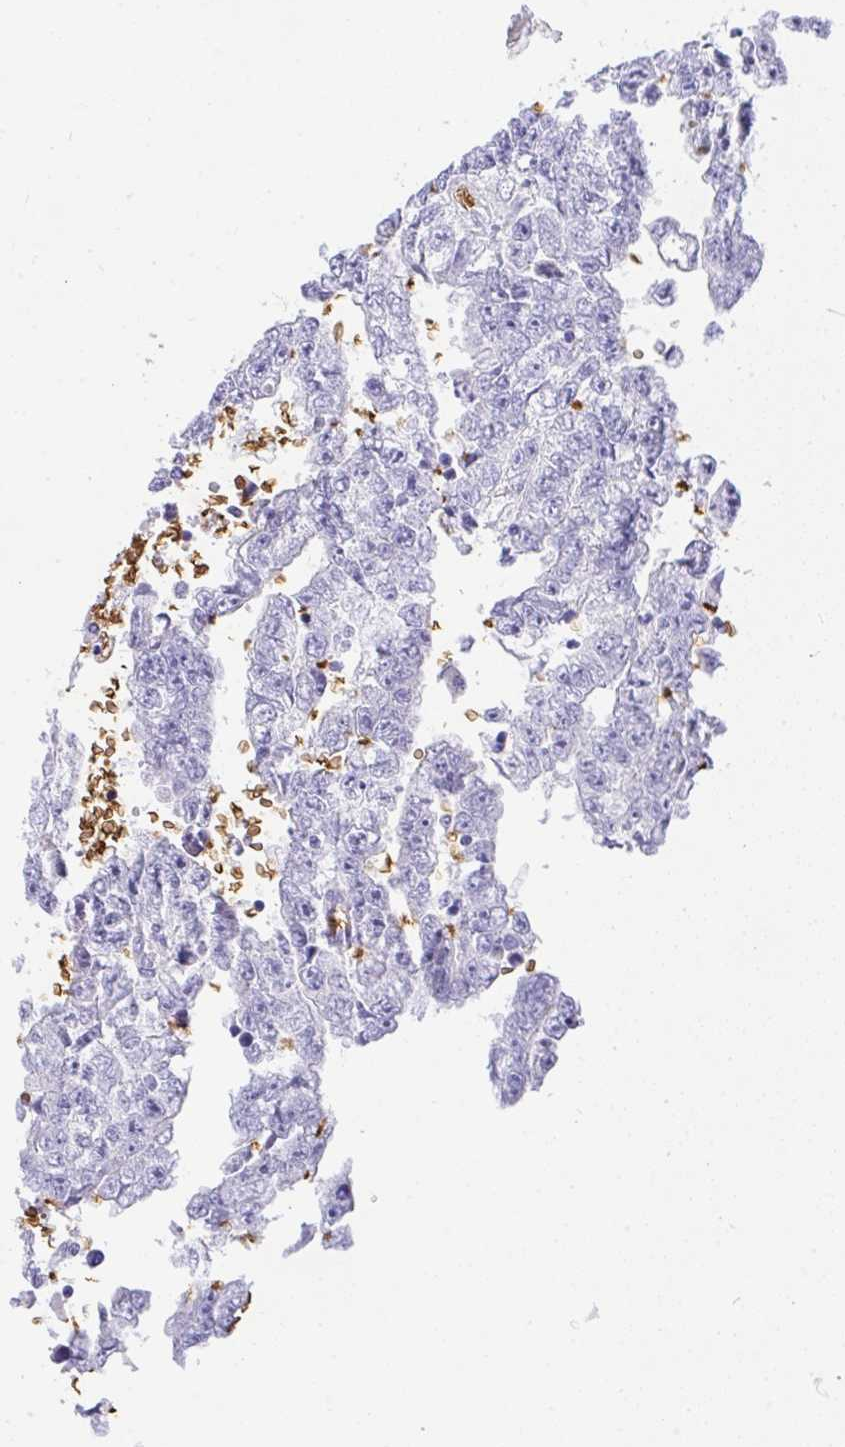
{"staining": {"intensity": "negative", "quantity": "none", "location": "none"}, "tissue": "testis cancer", "cell_type": "Tumor cells", "image_type": "cancer", "snomed": [{"axis": "morphology", "description": "Carcinoma, Embryonal, NOS"}, {"axis": "topography", "description": "Testis"}], "caption": "High power microscopy histopathology image of an immunohistochemistry (IHC) histopathology image of testis embryonal carcinoma, revealing no significant staining in tumor cells.", "gene": "ANK1", "patient": {"sex": "male", "age": 25}}